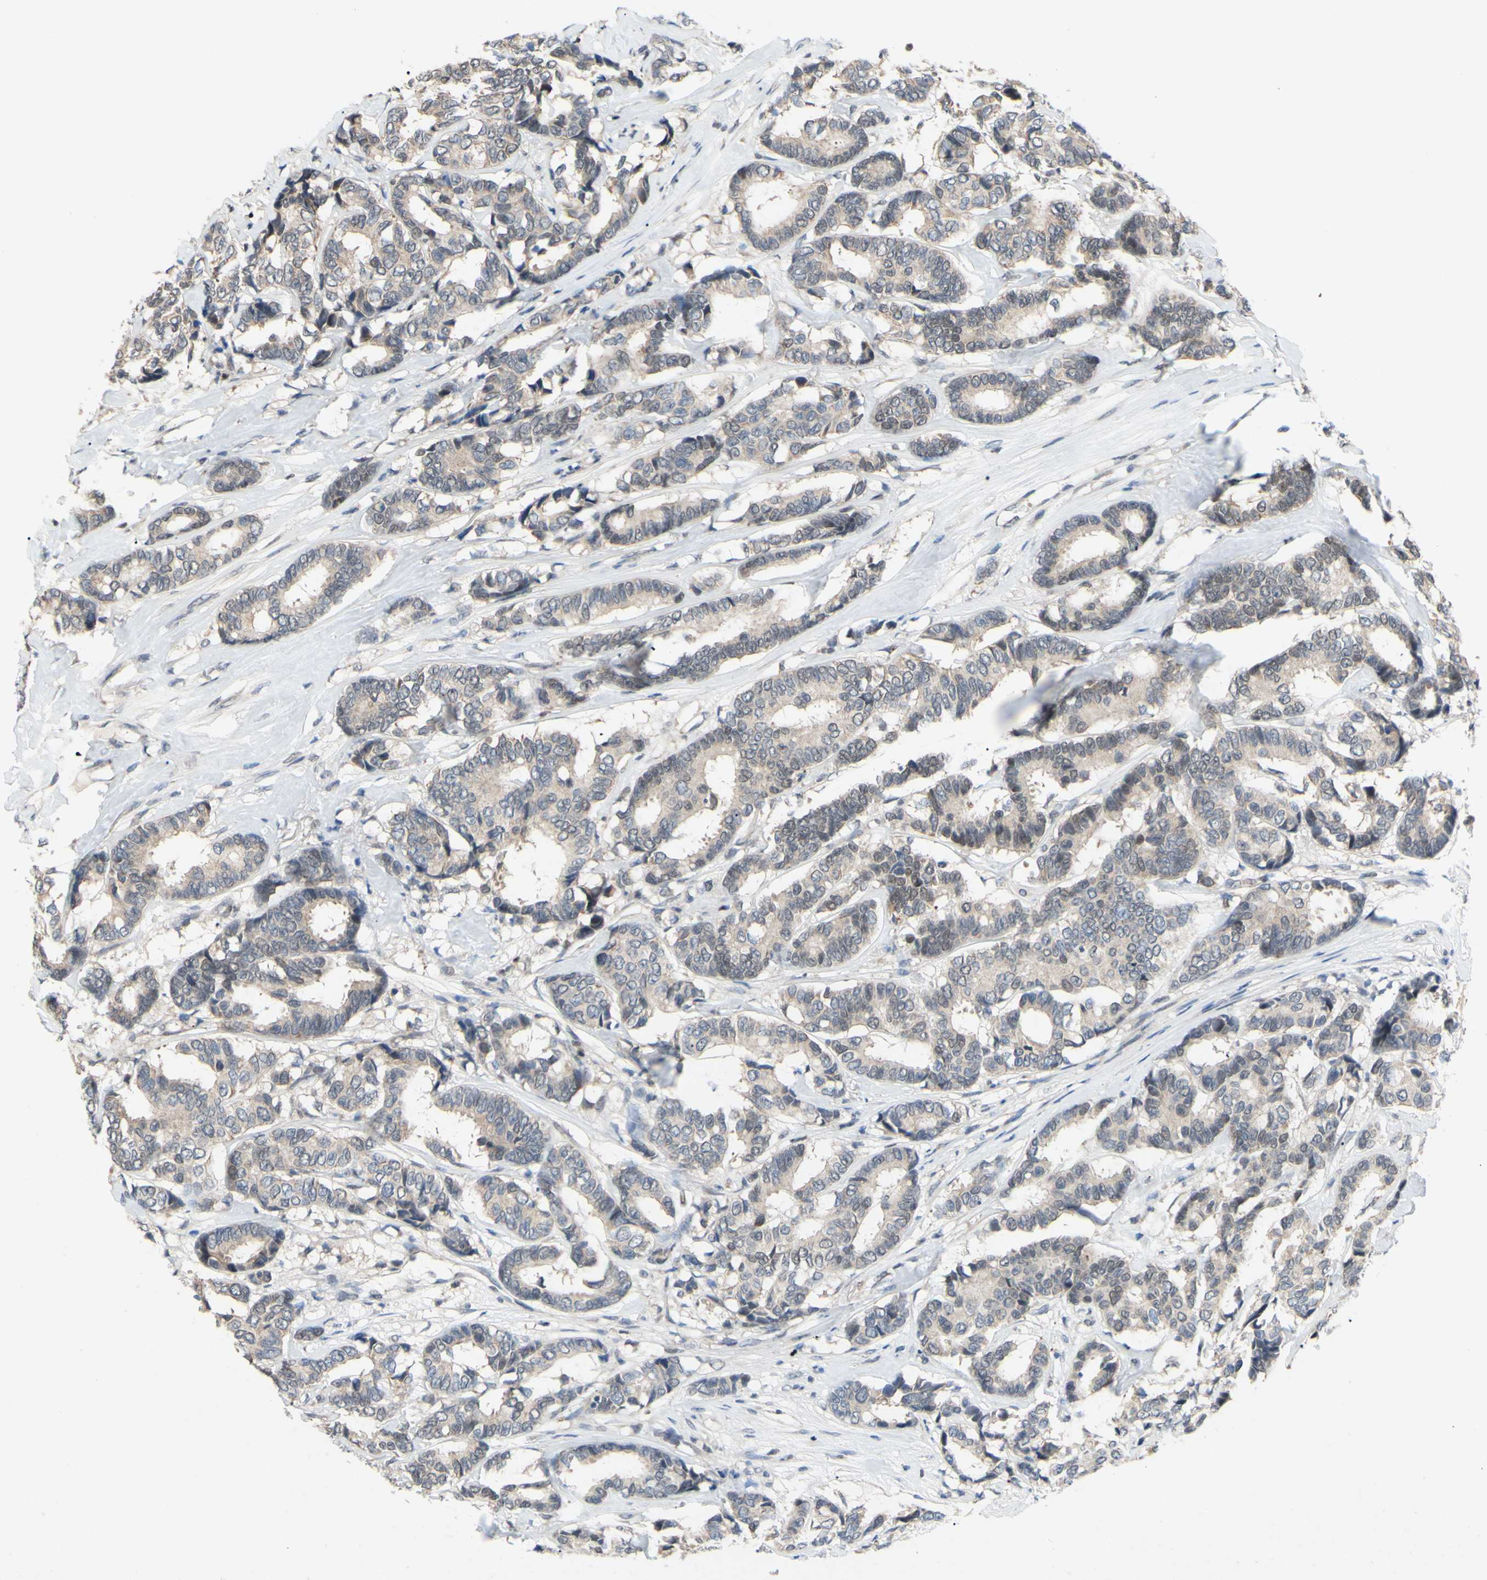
{"staining": {"intensity": "weak", "quantity": ">75%", "location": "cytoplasmic/membranous"}, "tissue": "breast cancer", "cell_type": "Tumor cells", "image_type": "cancer", "snomed": [{"axis": "morphology", "description": "Duct carcinoma"}, {"axis": "topography", "description": "Breast"}], "caption": "A high-resolution photomicrograph shows immunohistochemistry staining of invasive ductal carcinoma (breast), which exhibits weak cytoplasmic/membranous positivity in about >75% of tumor cells.", "gene": "SP4", "patient": {"sex": "female", "age": 87}}